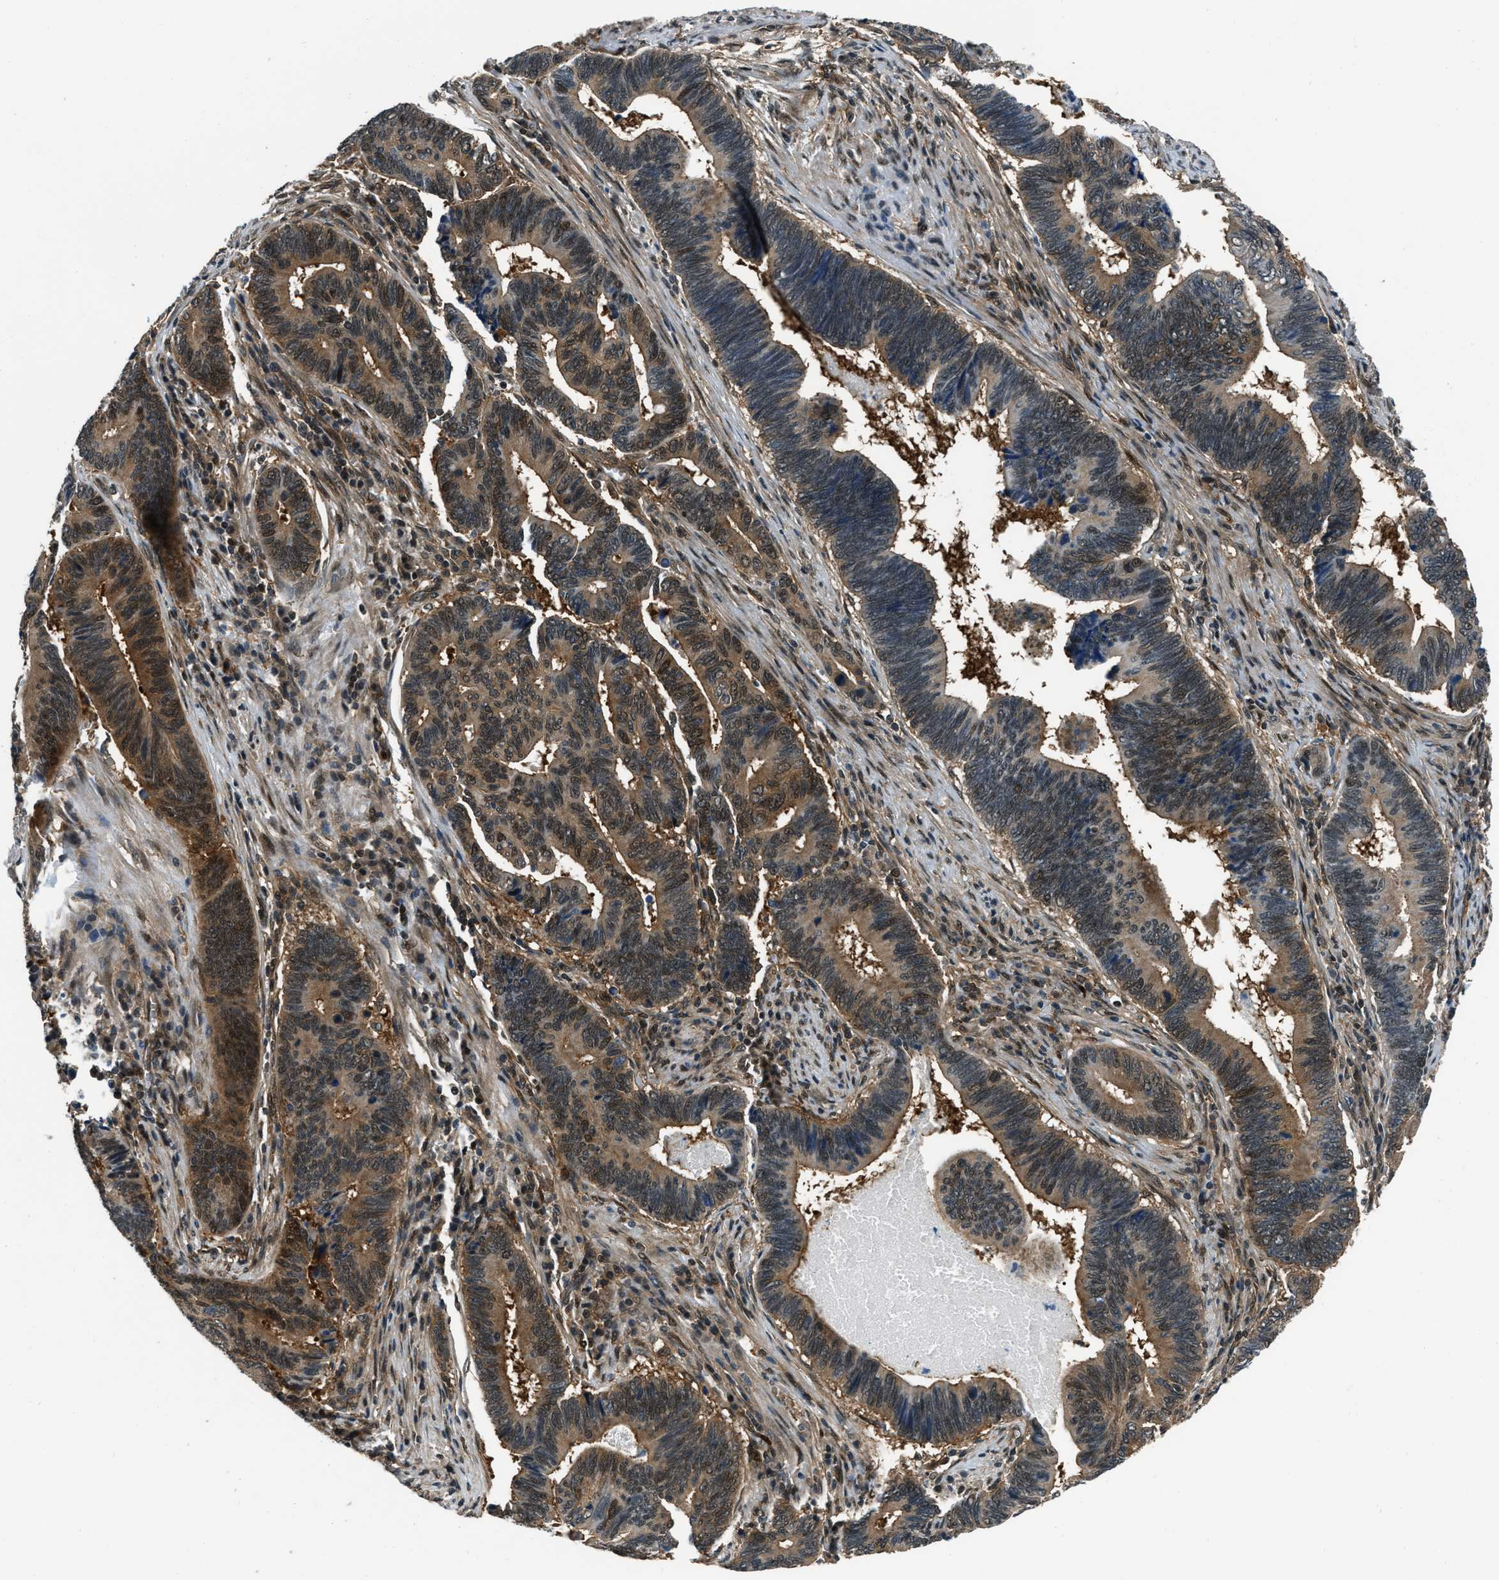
{"staining": {"intensity": "moderate", "quantity": ">75%", "location": "cytoplasmic/membranous,nuclear"}, "tissue": "pancreatic cancer", "cell_type": "Tumor cells", "image_type": "cancer", "snomed": [{"axis": "morphology", "description": "Adenocarcinoma, NOS"}, {"axis": "topography", "description": "Pancreas"}], "caption": "Protein staining shows moderate cytoplasmic/membranous and nuclear positivity in approximately >75% of tumor cells in adenocarcinoma (pancreatic).", "gene": "NUDCD3", "patient": {"sex": "female", "age": 70}}